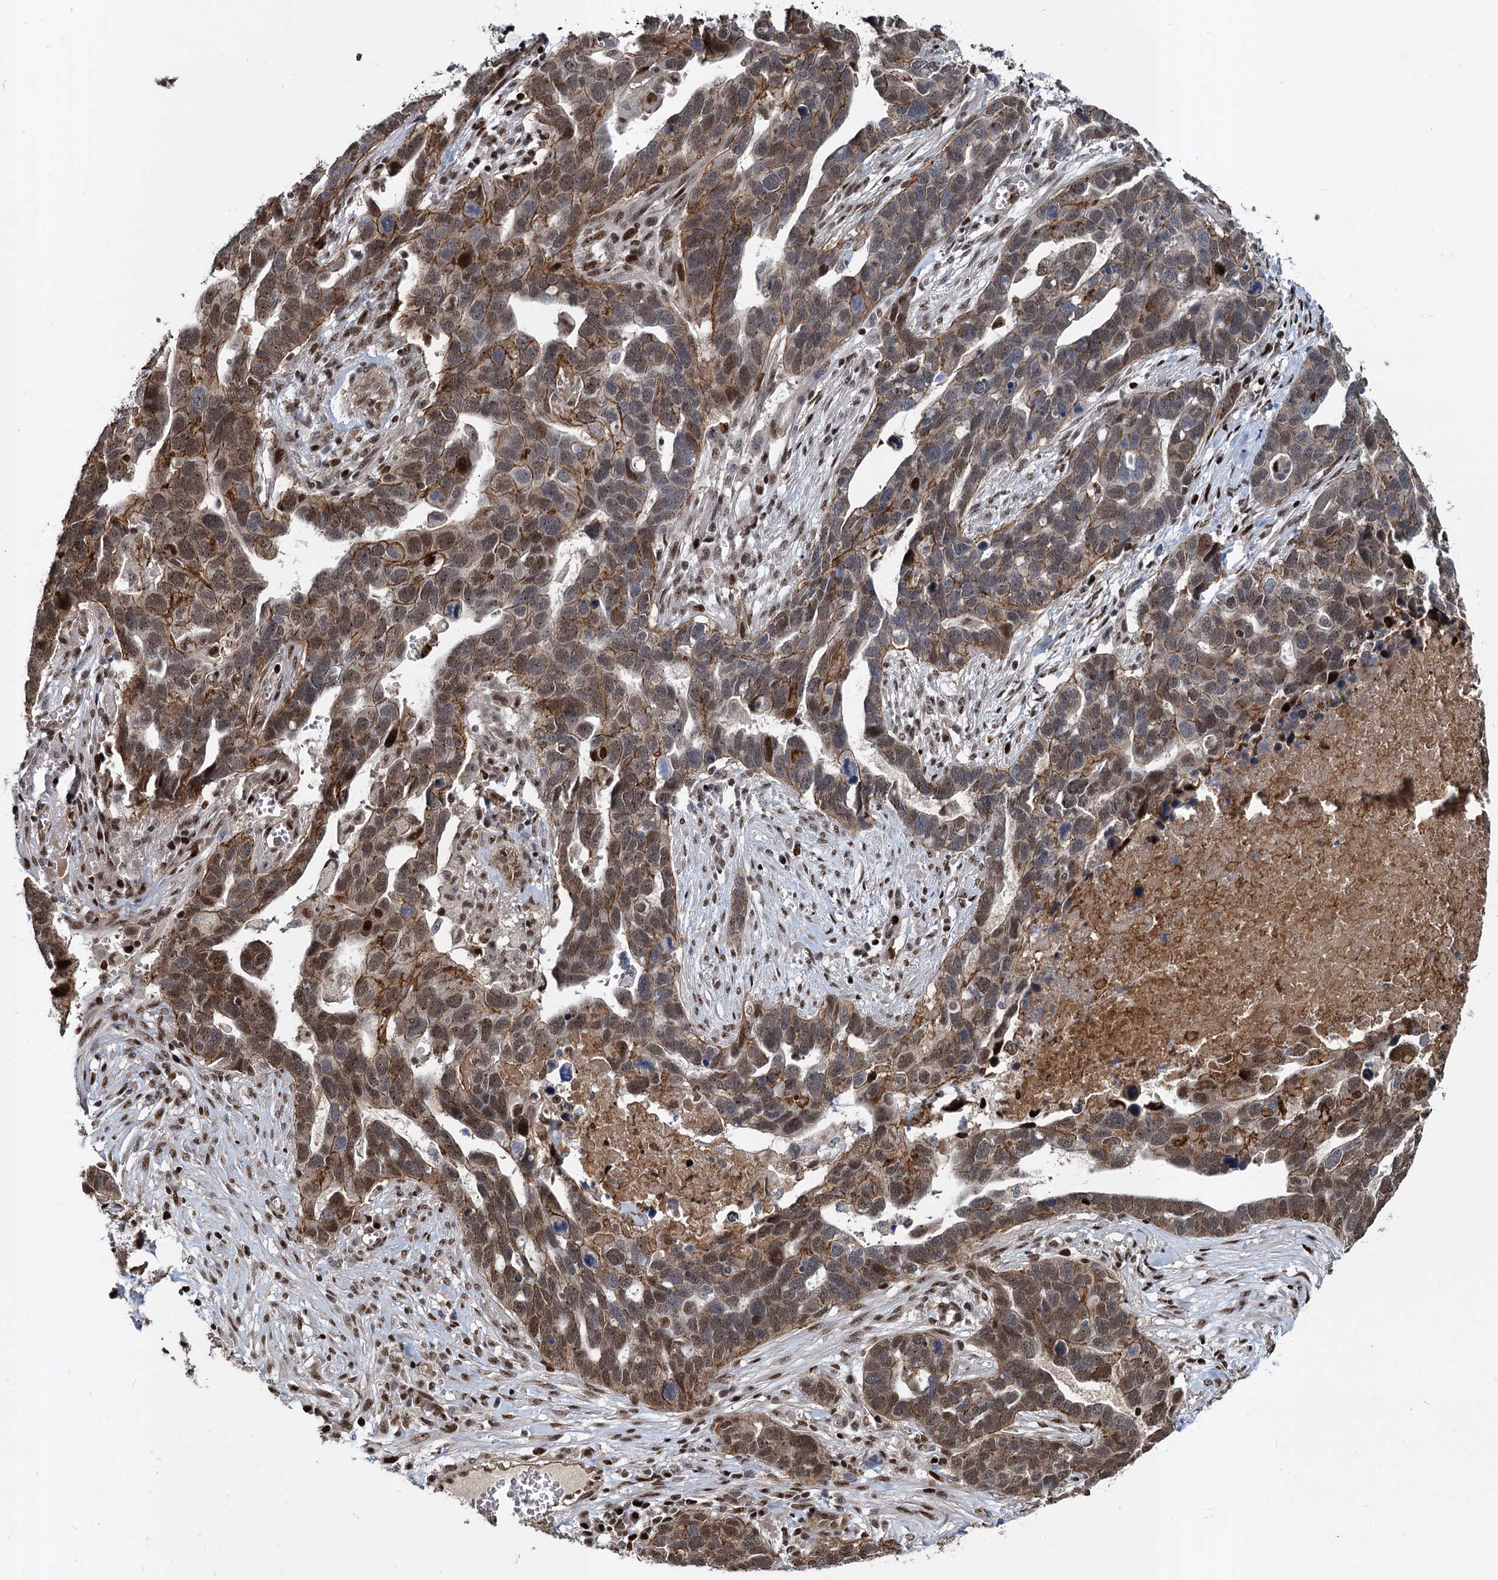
{"staining": {"intensity": "moderate", "quantity": ">75%", "location": "cytoplasmic/membranous,nuclear"}, "tissue": "ovarian cancer", "cell_type": "Tumor cells", "image_type": "cancer", "snomed": [{"axis": "morphology", "description": "Cystadenocarcinoma, serous, NOS"}, {"axis": "topography", "description": "Ovary"}], "caption": "Serous cystadenocarcinoma (ovarian) was stained to show a protein in brown. There is medium levels of moderate cytoplasmic/membranous and nuclear positivity in about >75% of tumor cells. The protein is stained brown, and the nuclei are stained in blue (DAB (3,3'-diaminobenzidine) IHC with brightfield microscopy, high magnification).", "gene": "ANKRD49", "patient": {"sex": "female", "age": 54}}